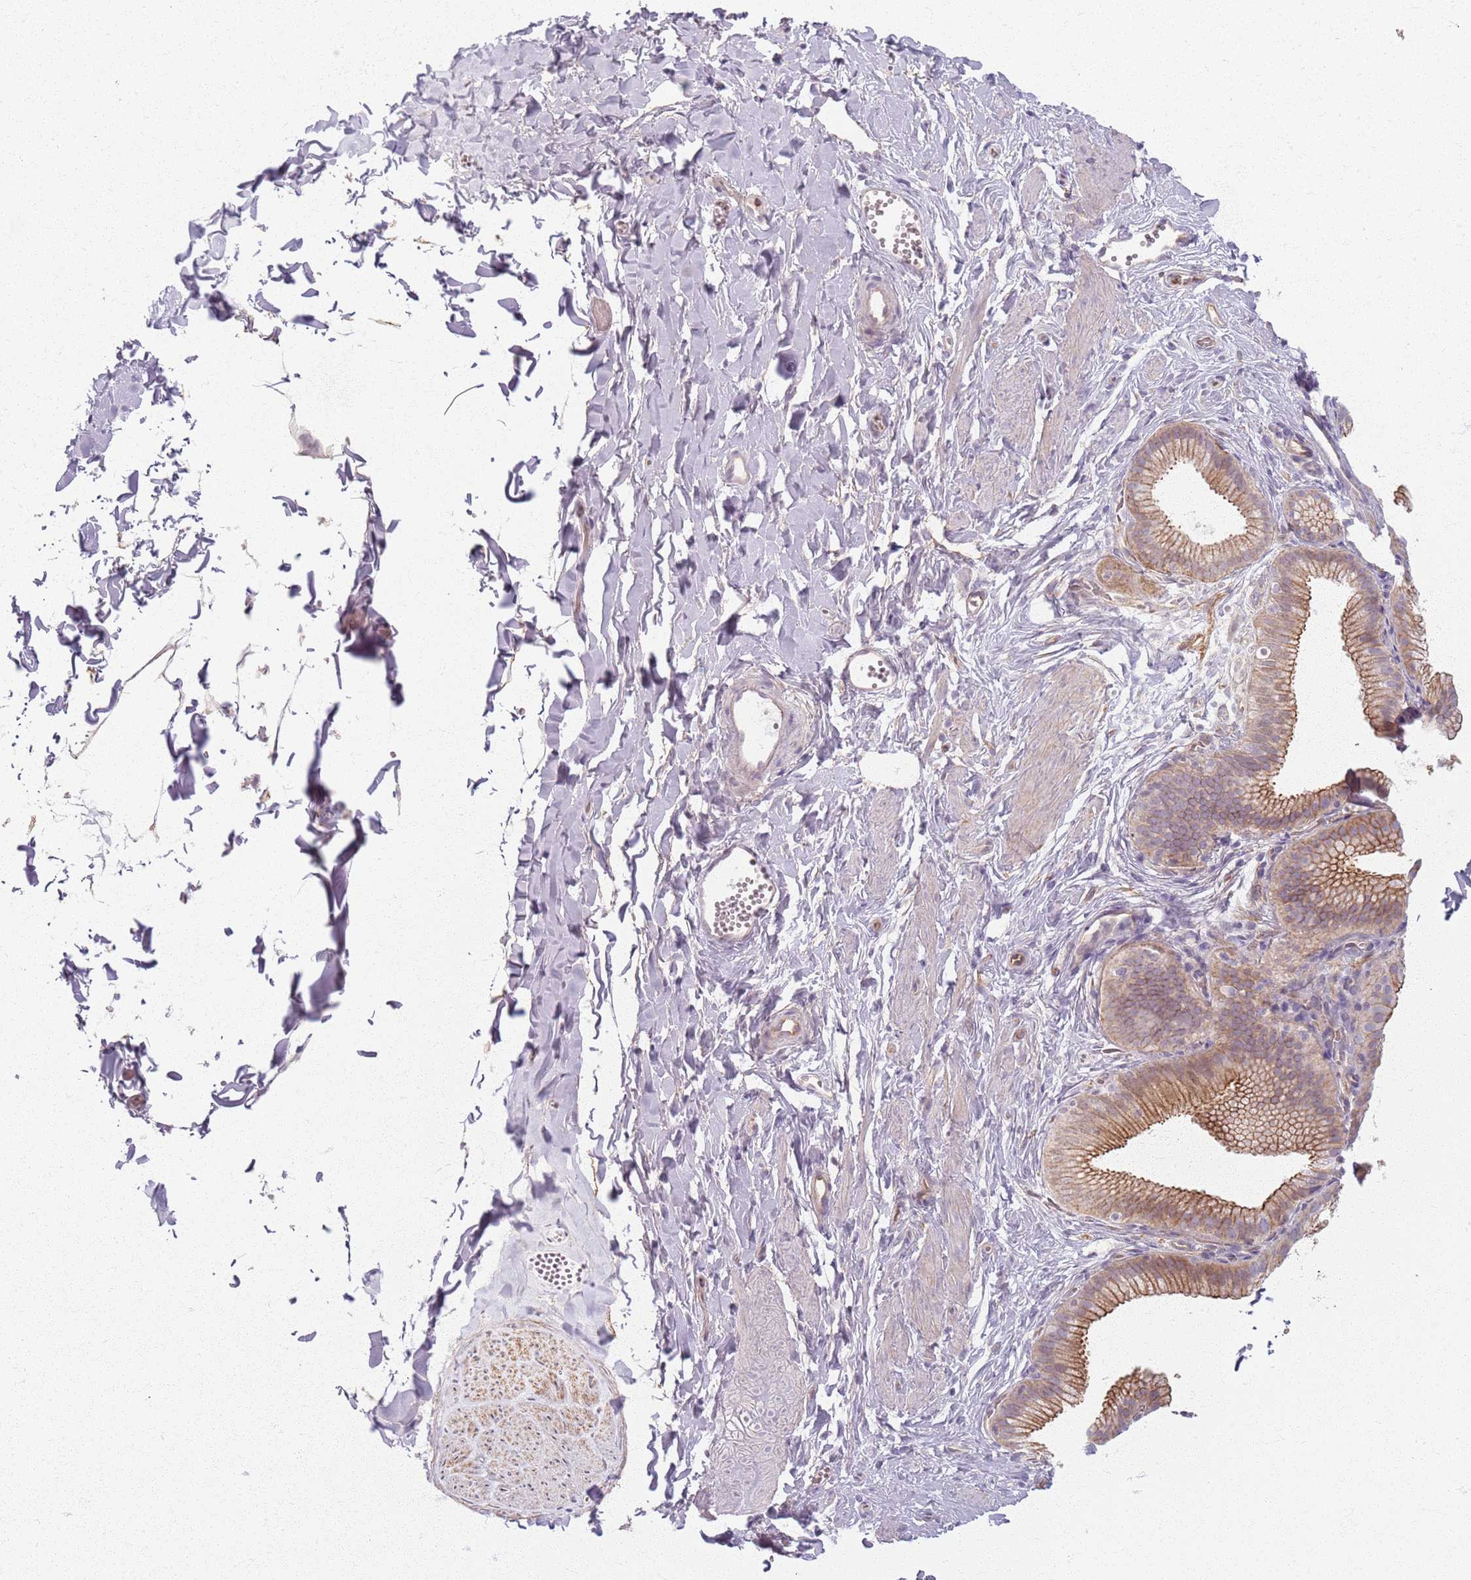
{"staining": {"intensity": "negative", "quantity": "none", "location": "none"}, "tissue": "adipose tissue", "cell_type": "Adipocytes", "image_type": "normal", "snomed": [{"axis": "morphology", "description": "Normal tissue, NOS"}, {"axis": "topography", "description": "Gallbladder"}, {"axis": "topography", "description": "Peripheral nerve tissue"}], "caption": "A histopathology image of adipose tissue stained for a protein demonstrates no brown staining in adipocytes. (IHC, brightfield microscopy, high magnification).", "gene": "KCNA5", "patient": {"sex": "male", "age": 38}}